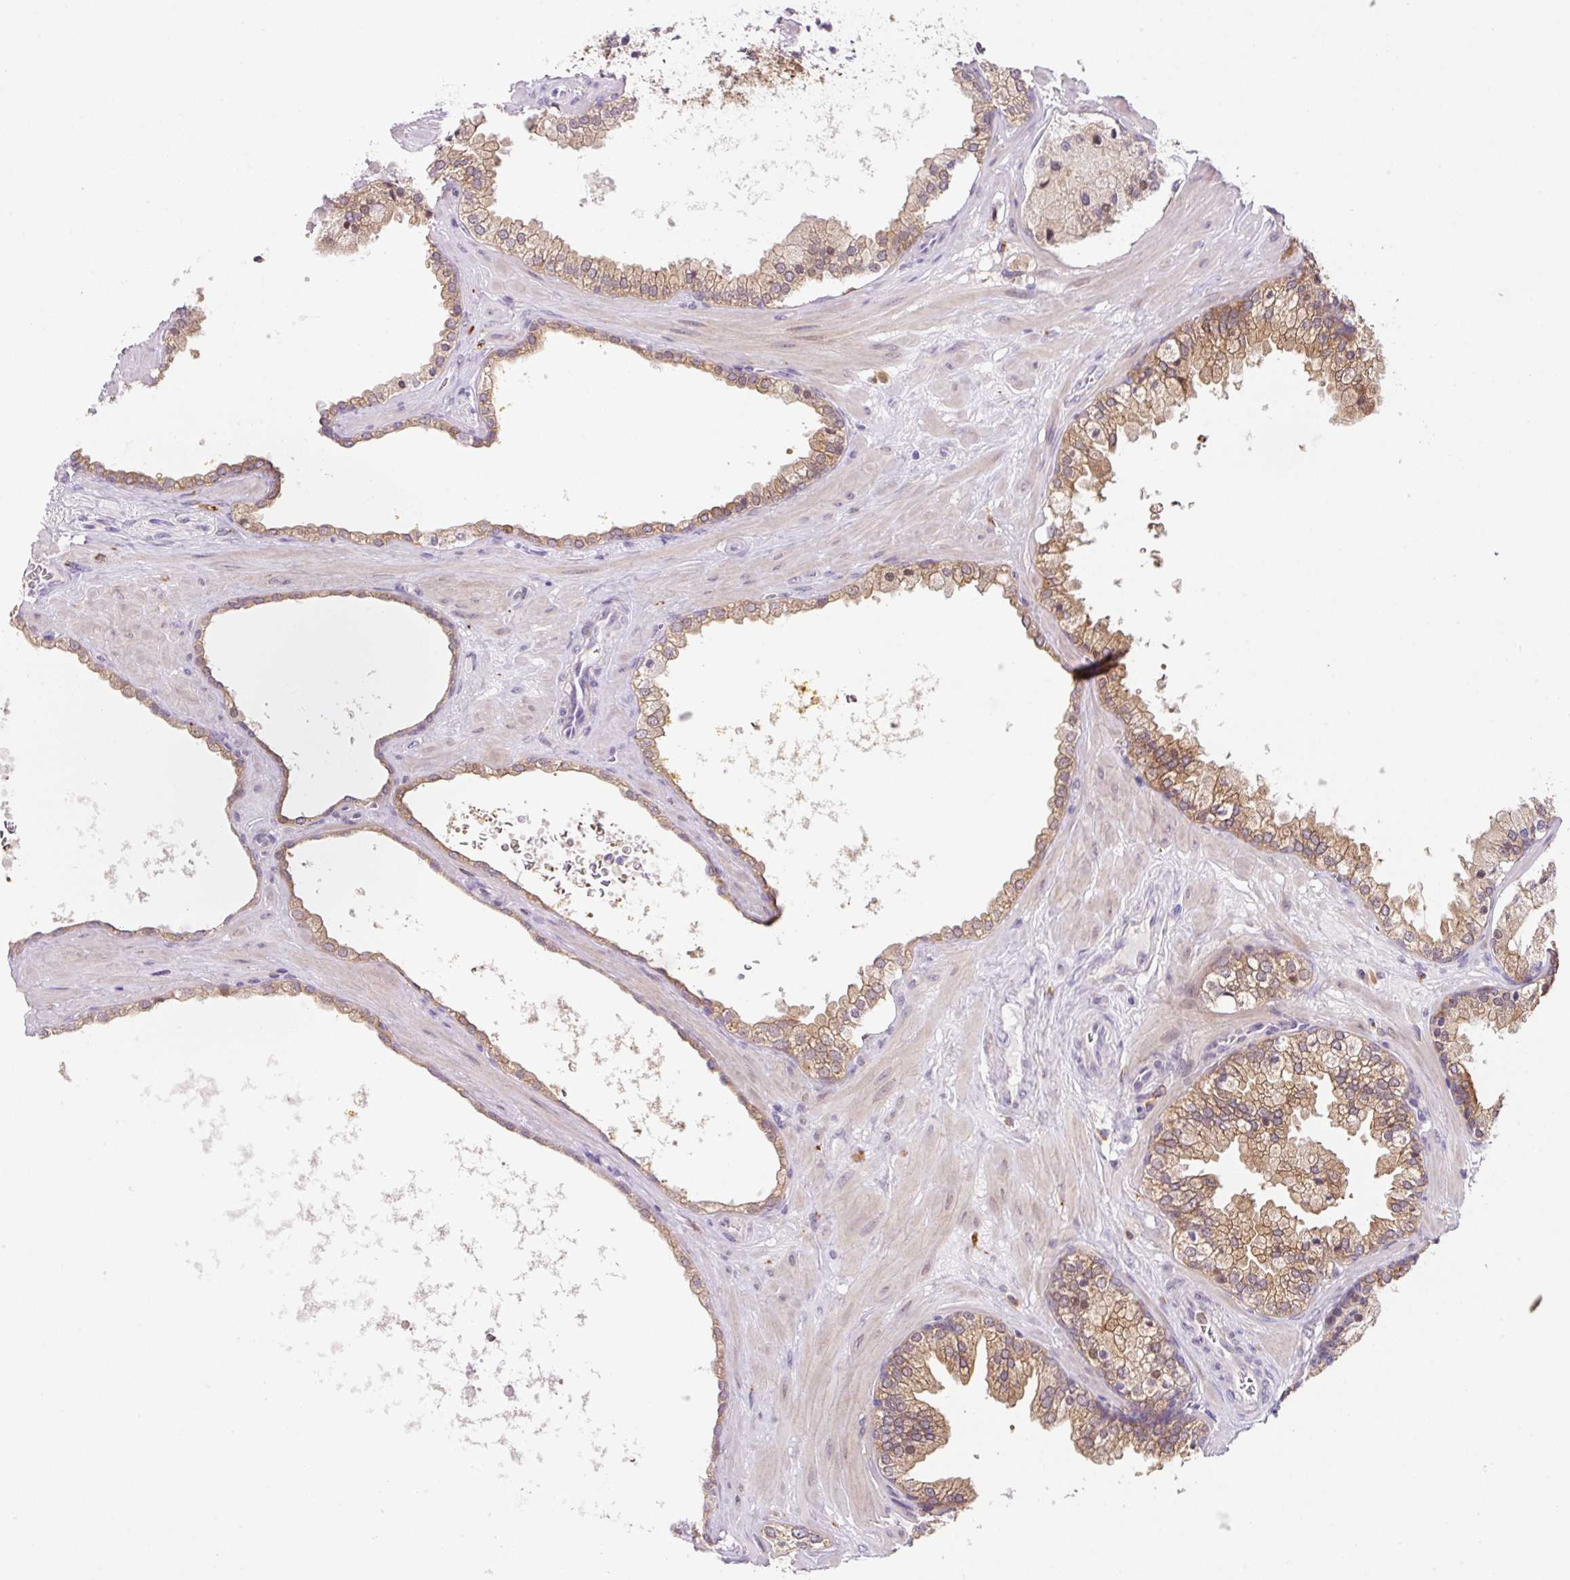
{"staining": {"intensity": "strong", "quantity": "25%-75%", "location": "cytoplasmic/membranous"}, "tissue": "prostate cancer", "cell_type": "Tumor cells", "image_type": "cancer", "snomed": [{"axis": "morphology", "description": "Adenocarcinoma, High grade"}, {"axis": "topography", "description": "Prostate"}], "caption": "A brown stain shows strong cytoplasmic/membranous expression of a protein in human high-grade adenocarcinoma (prostate) tumor cells.", "gene": "CEBPZOS", "patient": {"sex": "male", "age": 66}}